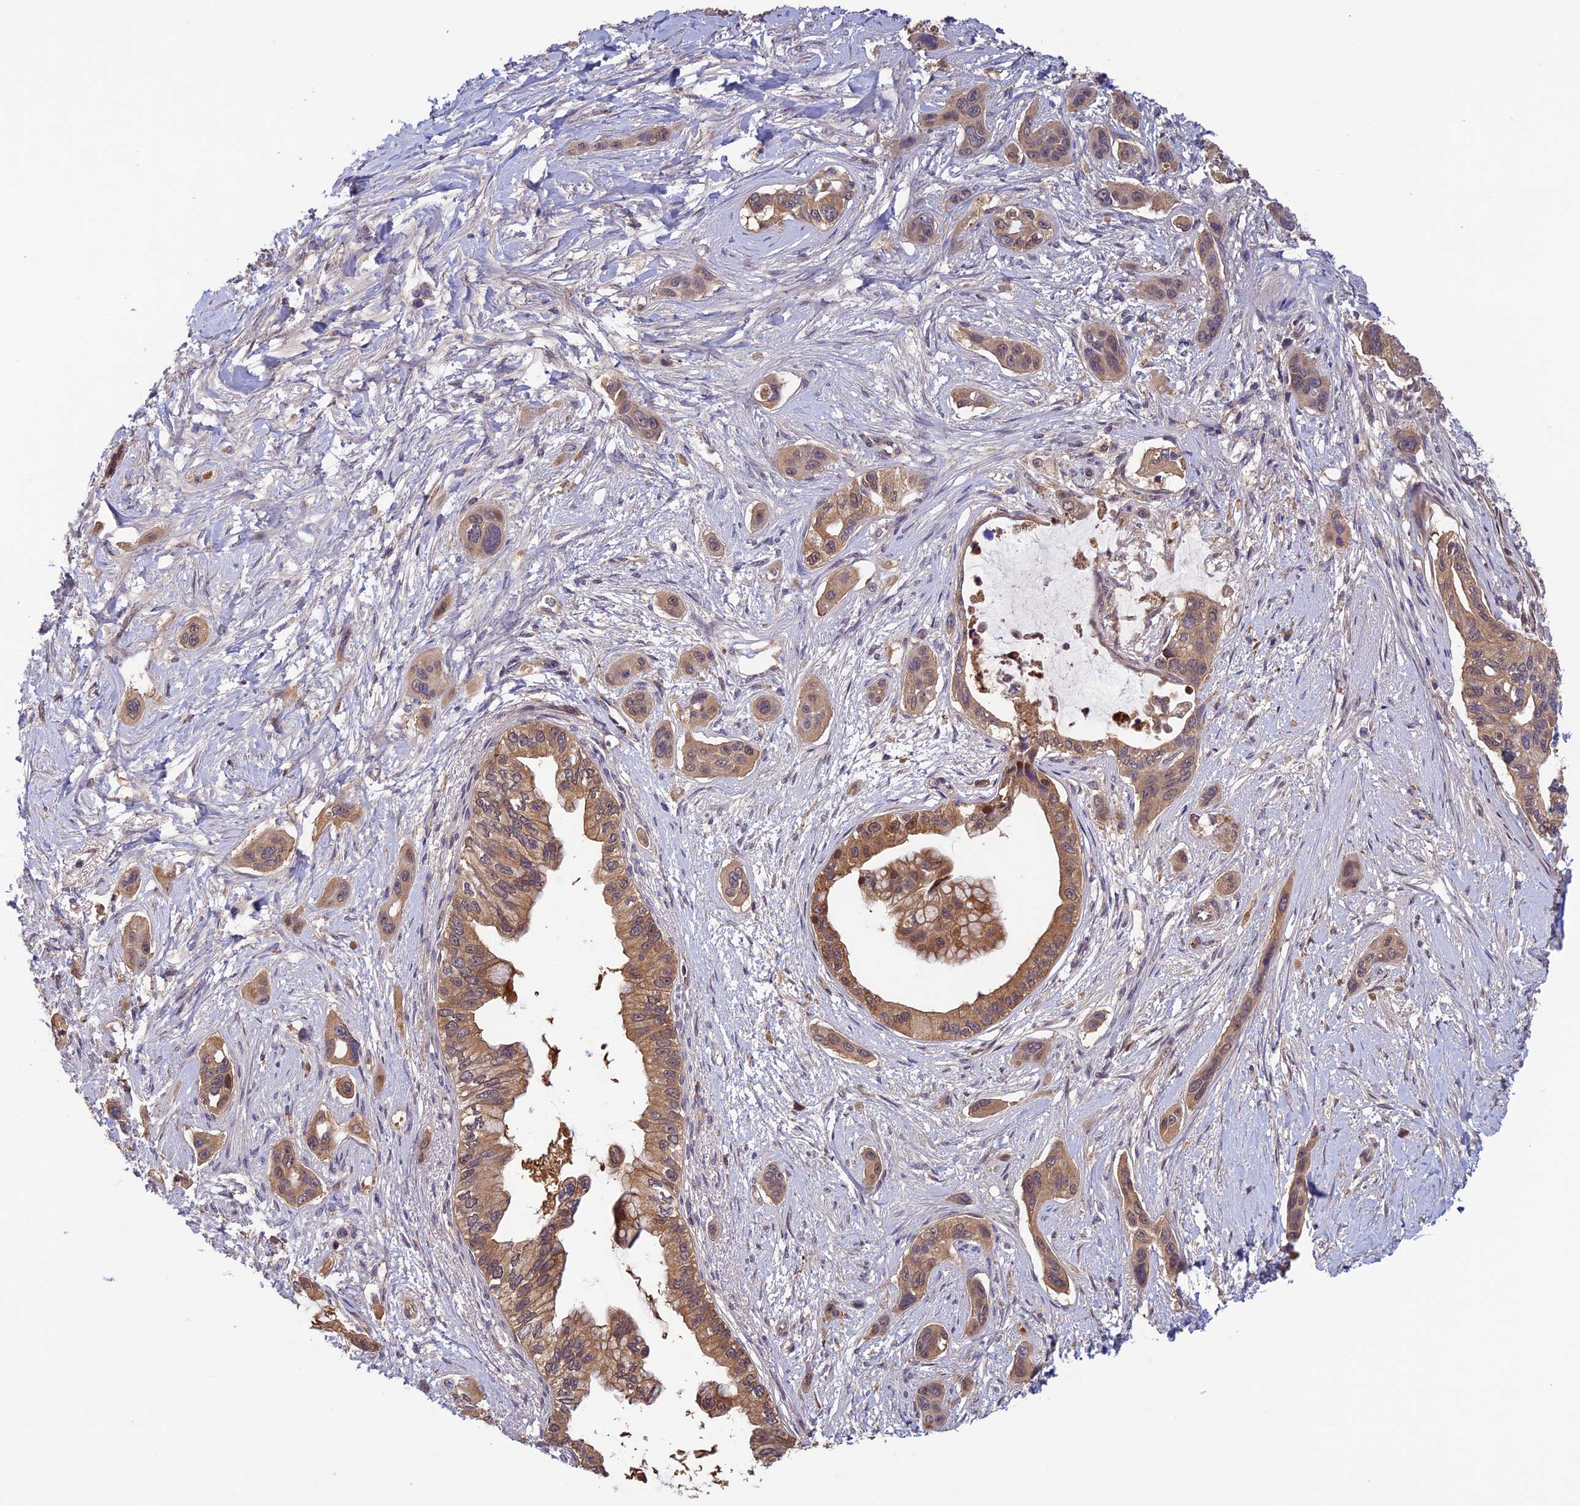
{"staining": {"intensity": "moderate", "quantity": ">75%", "location": "cytoplasmic/membranous"}, "tissue": "pancreatic cancer", "cell_type": "Tumor cells", "image_type": "cancer", "snomed": [{"axis": "morphology", "description": "Adenocarcinoma, NOS"}, {"axis": "topography", "description": "Pancreas"}], "caption": "Tumor cells show medium levels of moderate cytoplasmic/membranous positivity in approximately >75% of cells in human pancreatic adenocarcinoma. The protein is stained brown, and the nuclei are stained in blue (DAB IHC with brightfield microscopy, high magnification).", "gene": "CCDC15", "patient": {"sex": "male", "age": 72}}